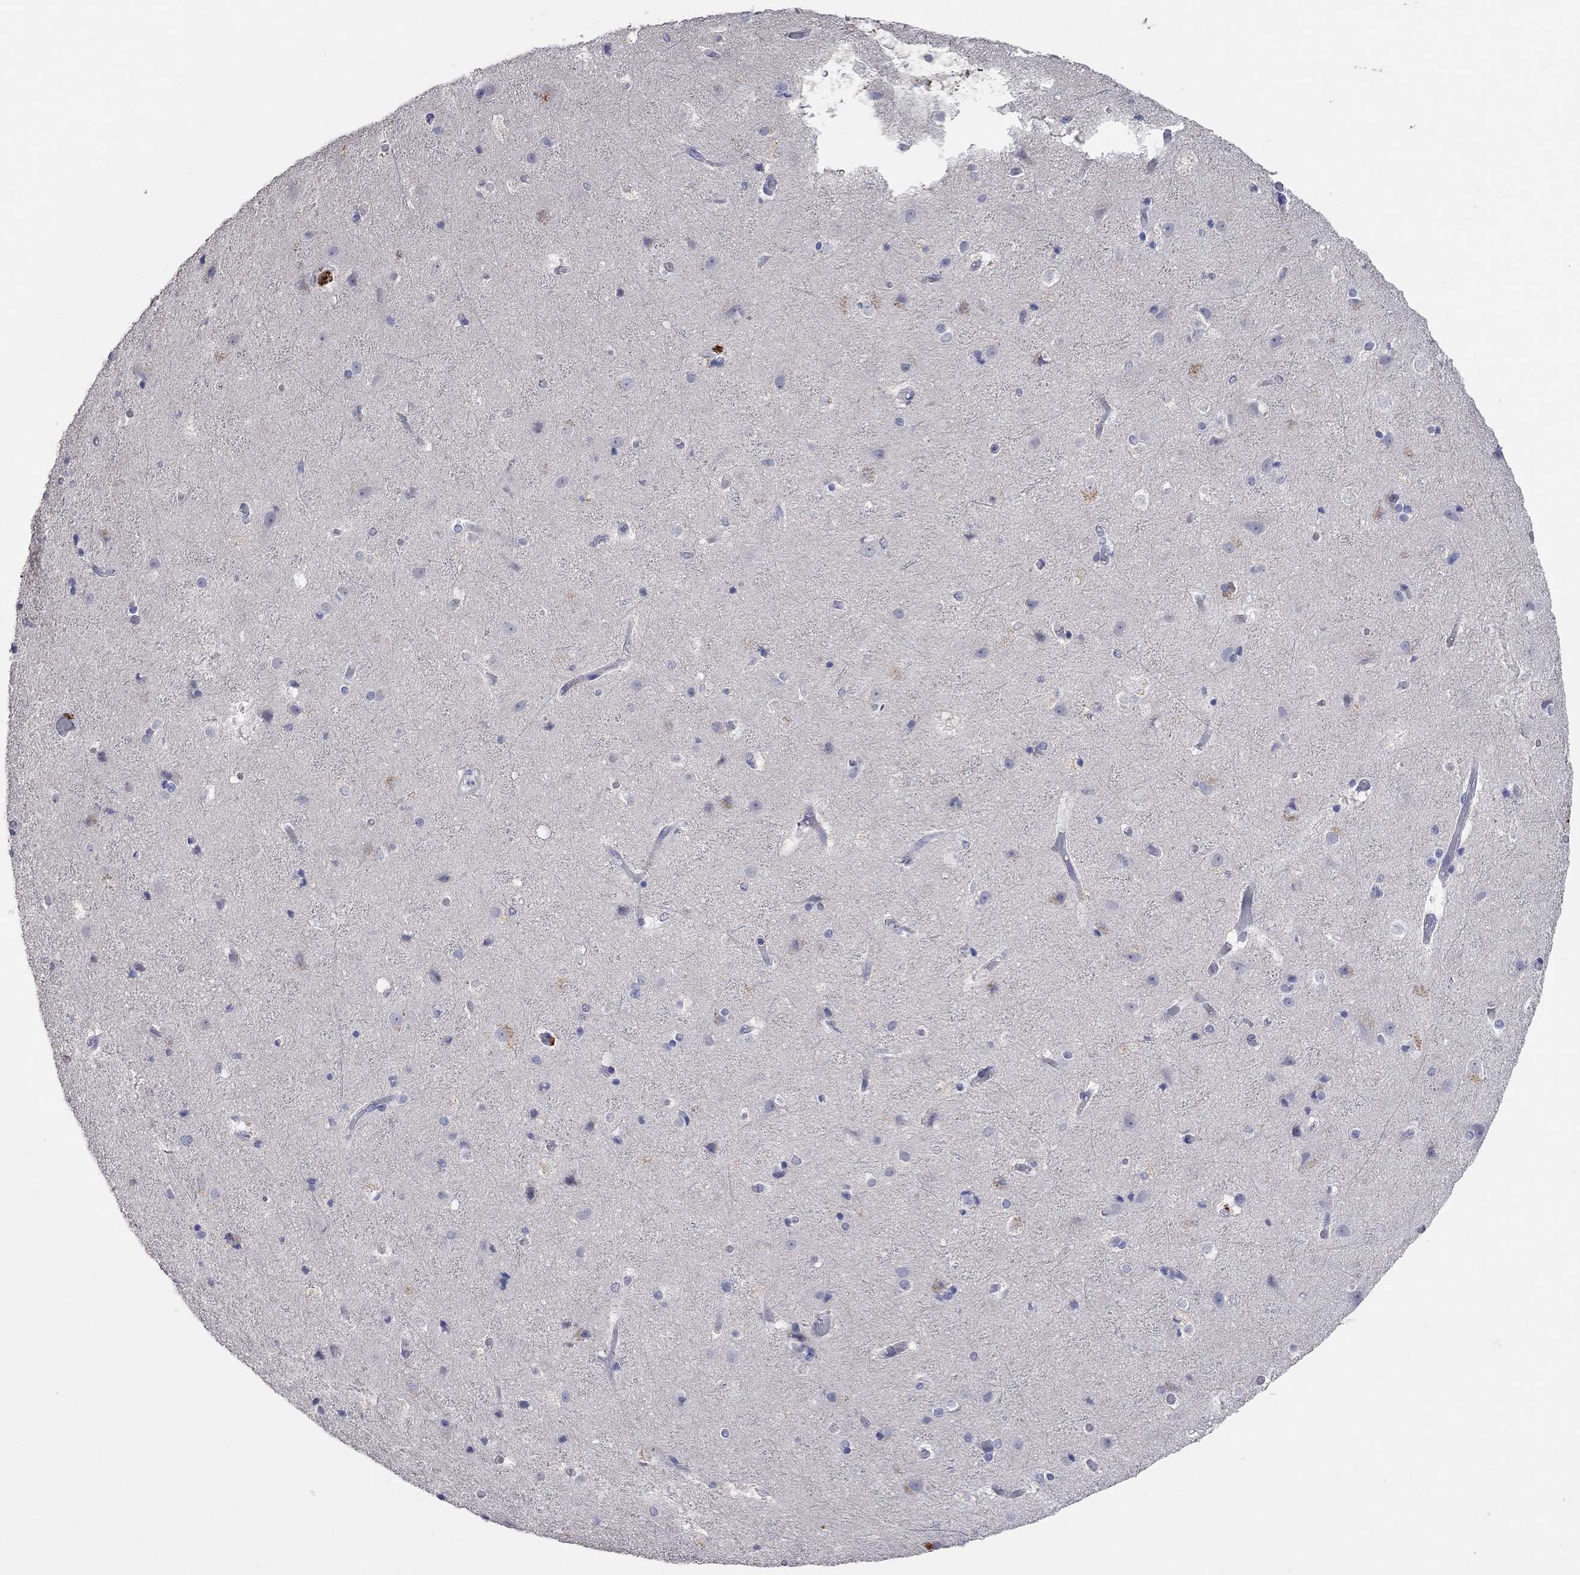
{"staining": {"intensity": "negative", "quantity": "none", "location": "none"}, "tissue": "cerebral cortex", "cell_type": "Endothelial cells", "image_type": "normal", "snomed": [{"axis": "morphology", "description": "Normal tissue, NOS"}, {"axis": "topography", "description": "Cerebral cortex"}], "caption": "The immunohistochemistry micrograph has no significant staining in endothelial cells of cerebral cortex.", "gene": "MMP13", "patient": {"sex": "female", "age": 52}}